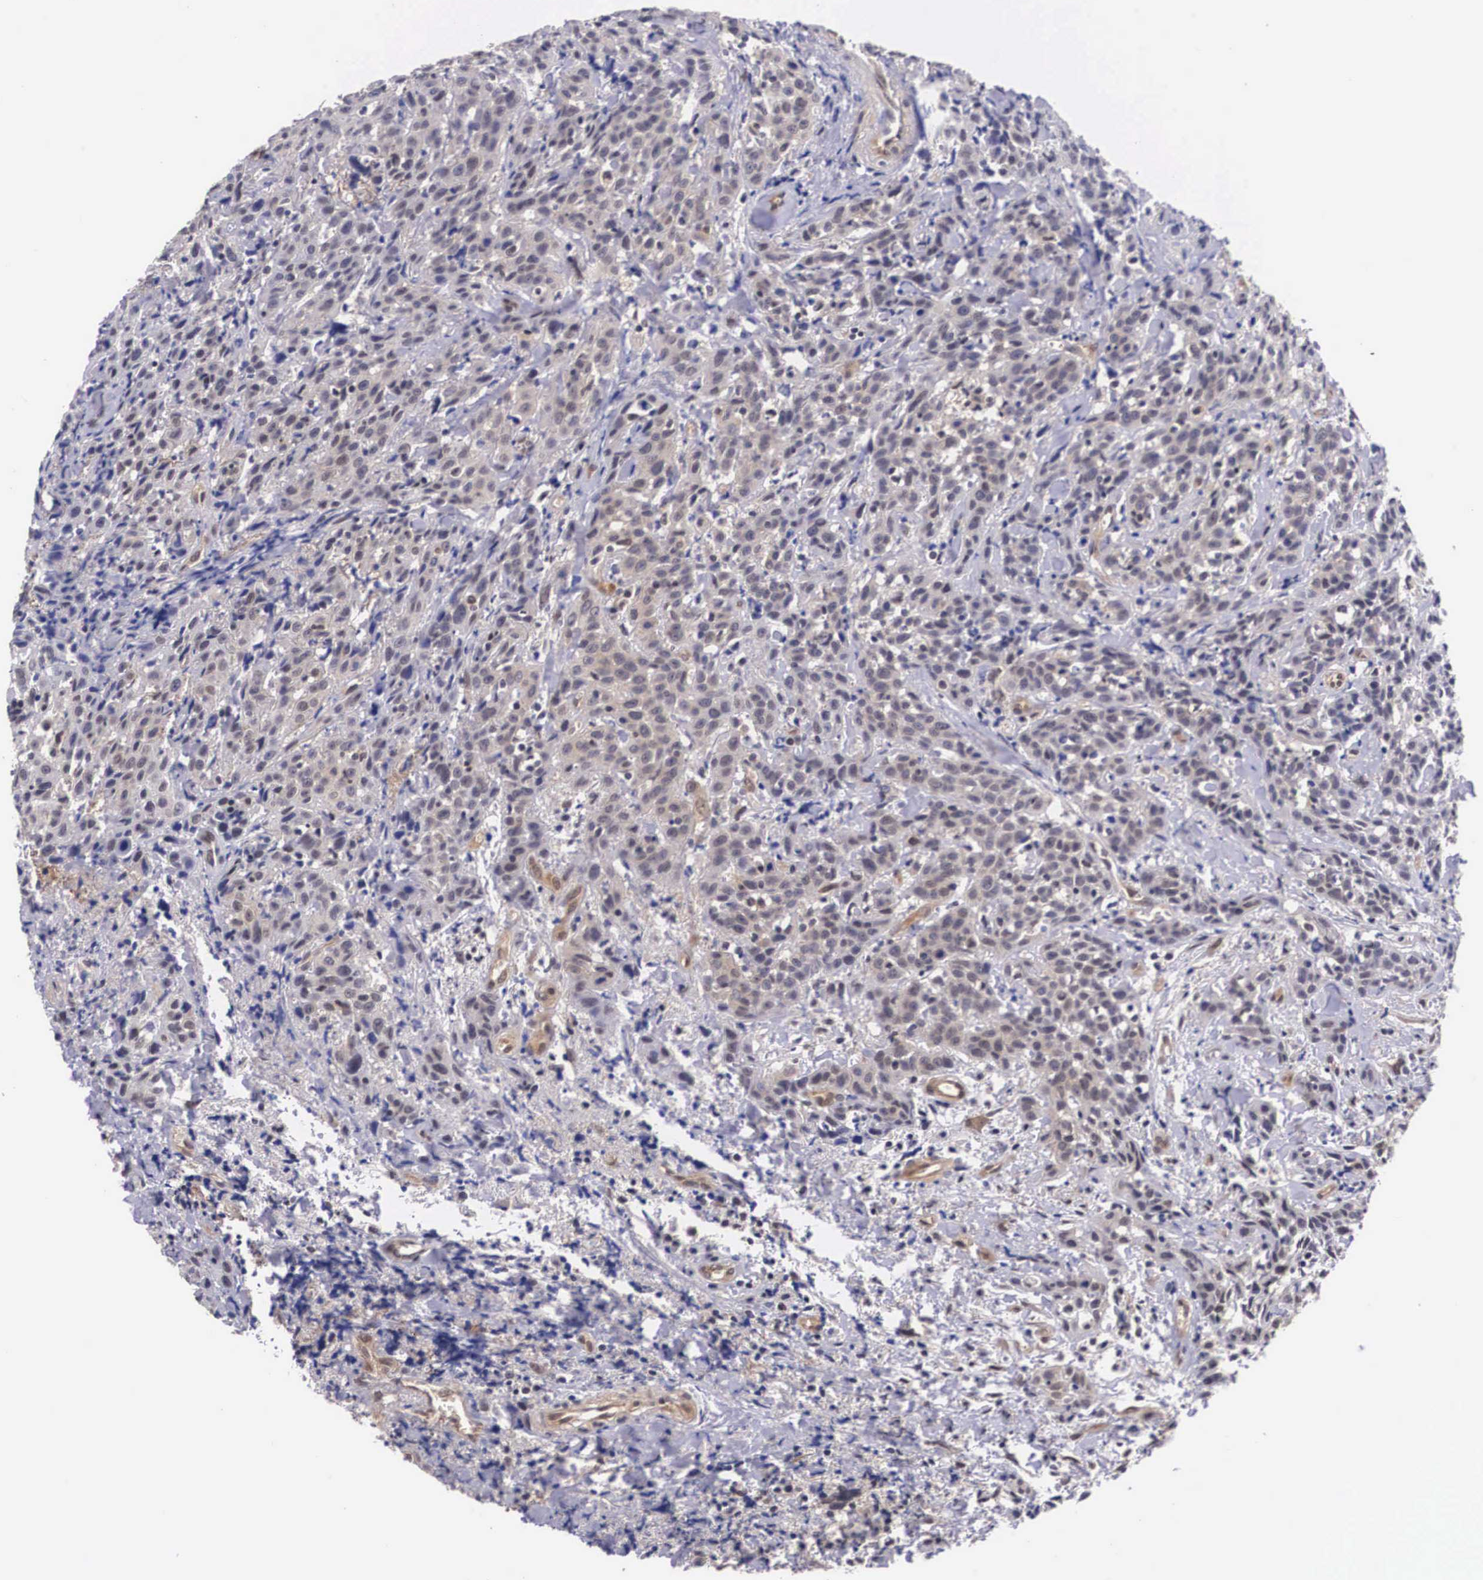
{"staining": {"intensity": "weak", "quantity": "25%-75%", "location": "cytoplasmic/membranous"}, "tissue": "head and neck cancer", "cell_type": "Tumor cells", "image_type": "cancer", "snomed": [{"axis": "morphology", "description": "Squamous cell carcinoma, NOS"}, {"axis": "topography", "description": "Oral tissue"}, {"axis": "topography", "description": "Head-Neck"}], "caption": "A photomicrograph of squamous cell carcinoma (head and neck) stained for a protein displays weak cytoplasmic/membranous brown staining in tumor cells.", "gene": "OTX2", "patient": {"sex": "female", "age": 82}}